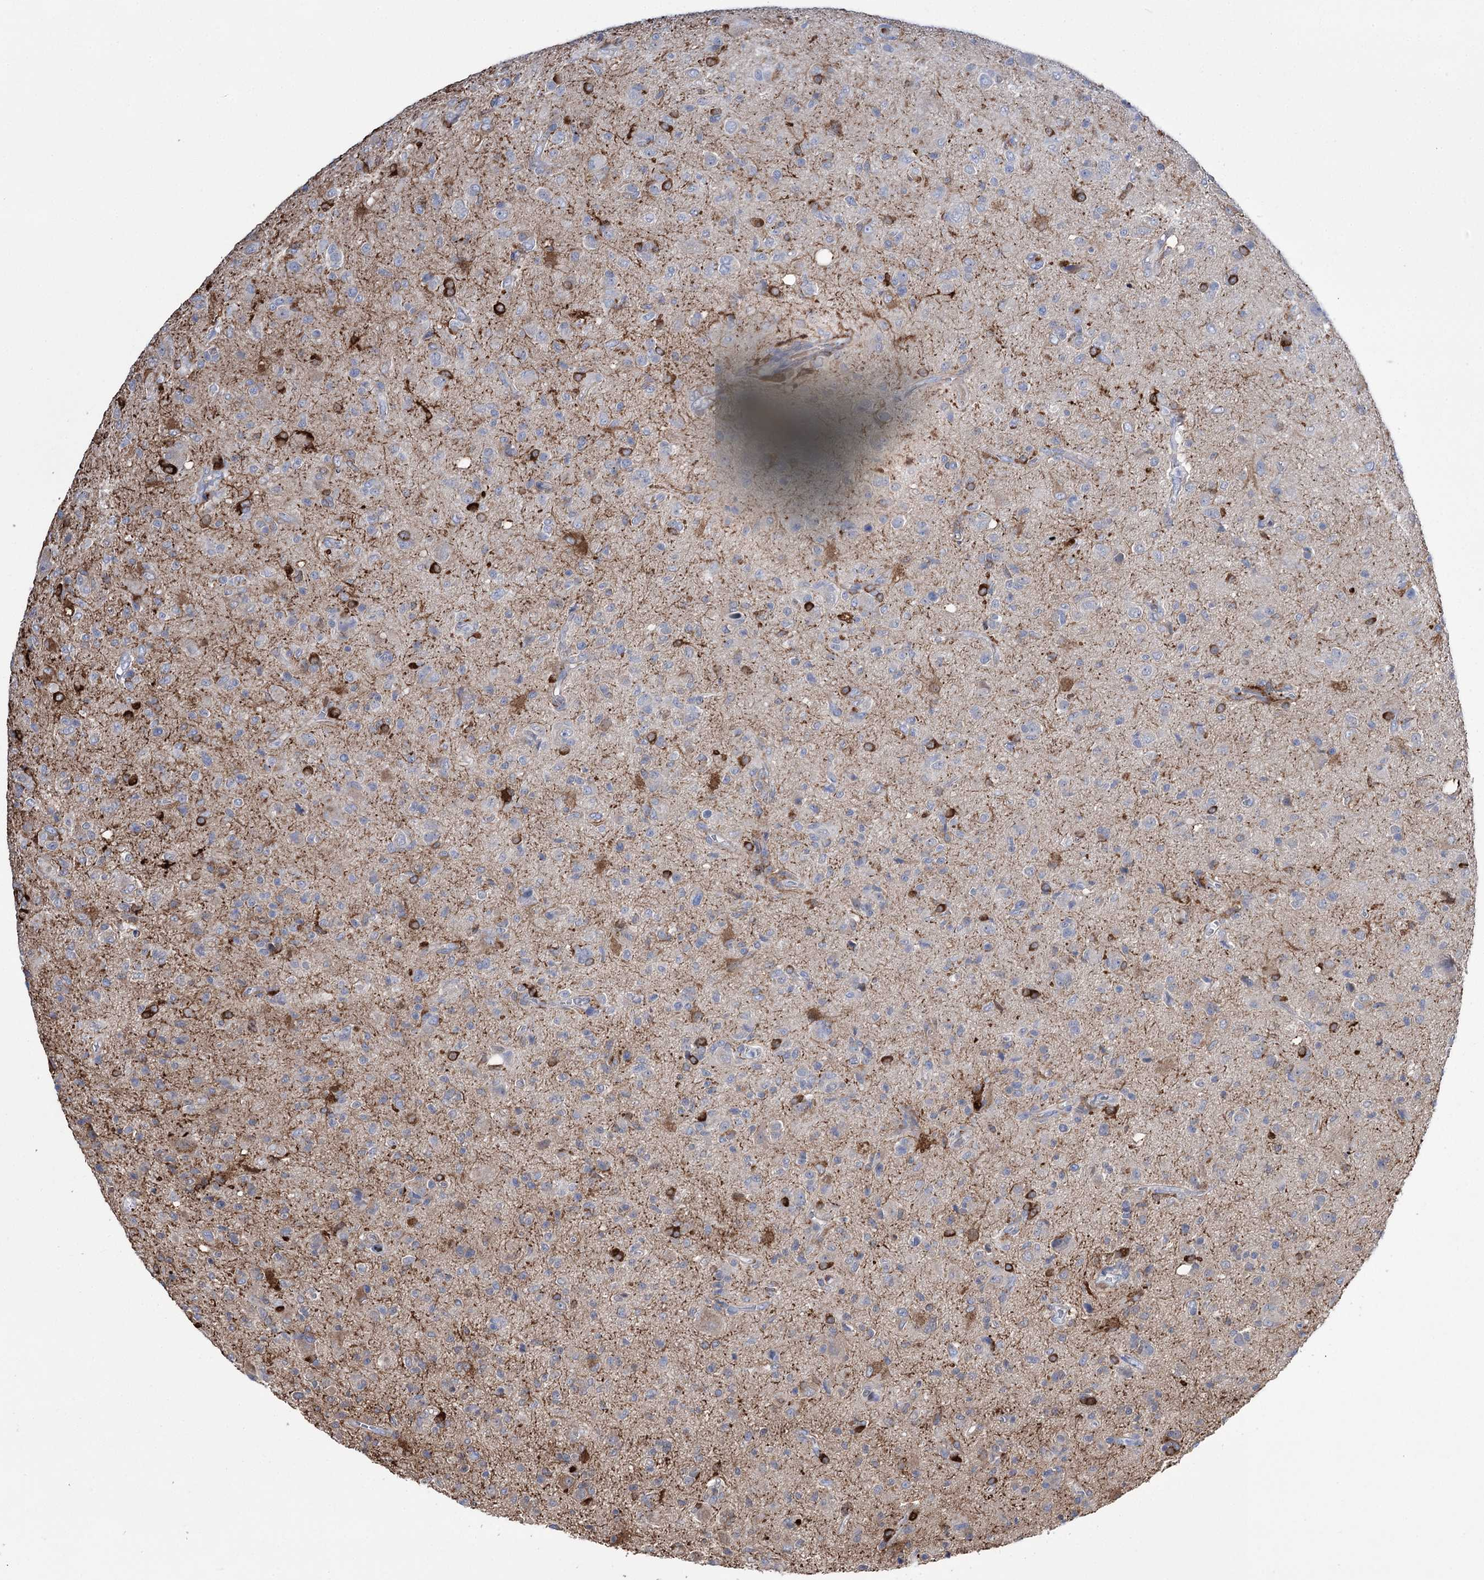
{"staining": {"intensity": "negative", "quantity": "none", "location": "none"}, "tissue": "glioma", "cell_type": "Tumor cells", "image_type": "cancer", "snomed": [{"axis": "morphology", "description": "Glioma, malignant, High grade"}, {"axis": "topography", "description": "Brain"}], "caption": "An immunohistochemistry (IHC) micrograph of malignant high-grade glioma is shown. There is no staining in tumor cells of malignant high-grade glioma.", "gene": "ZNF622", "patient": {"sex": "female", "age": 57}}